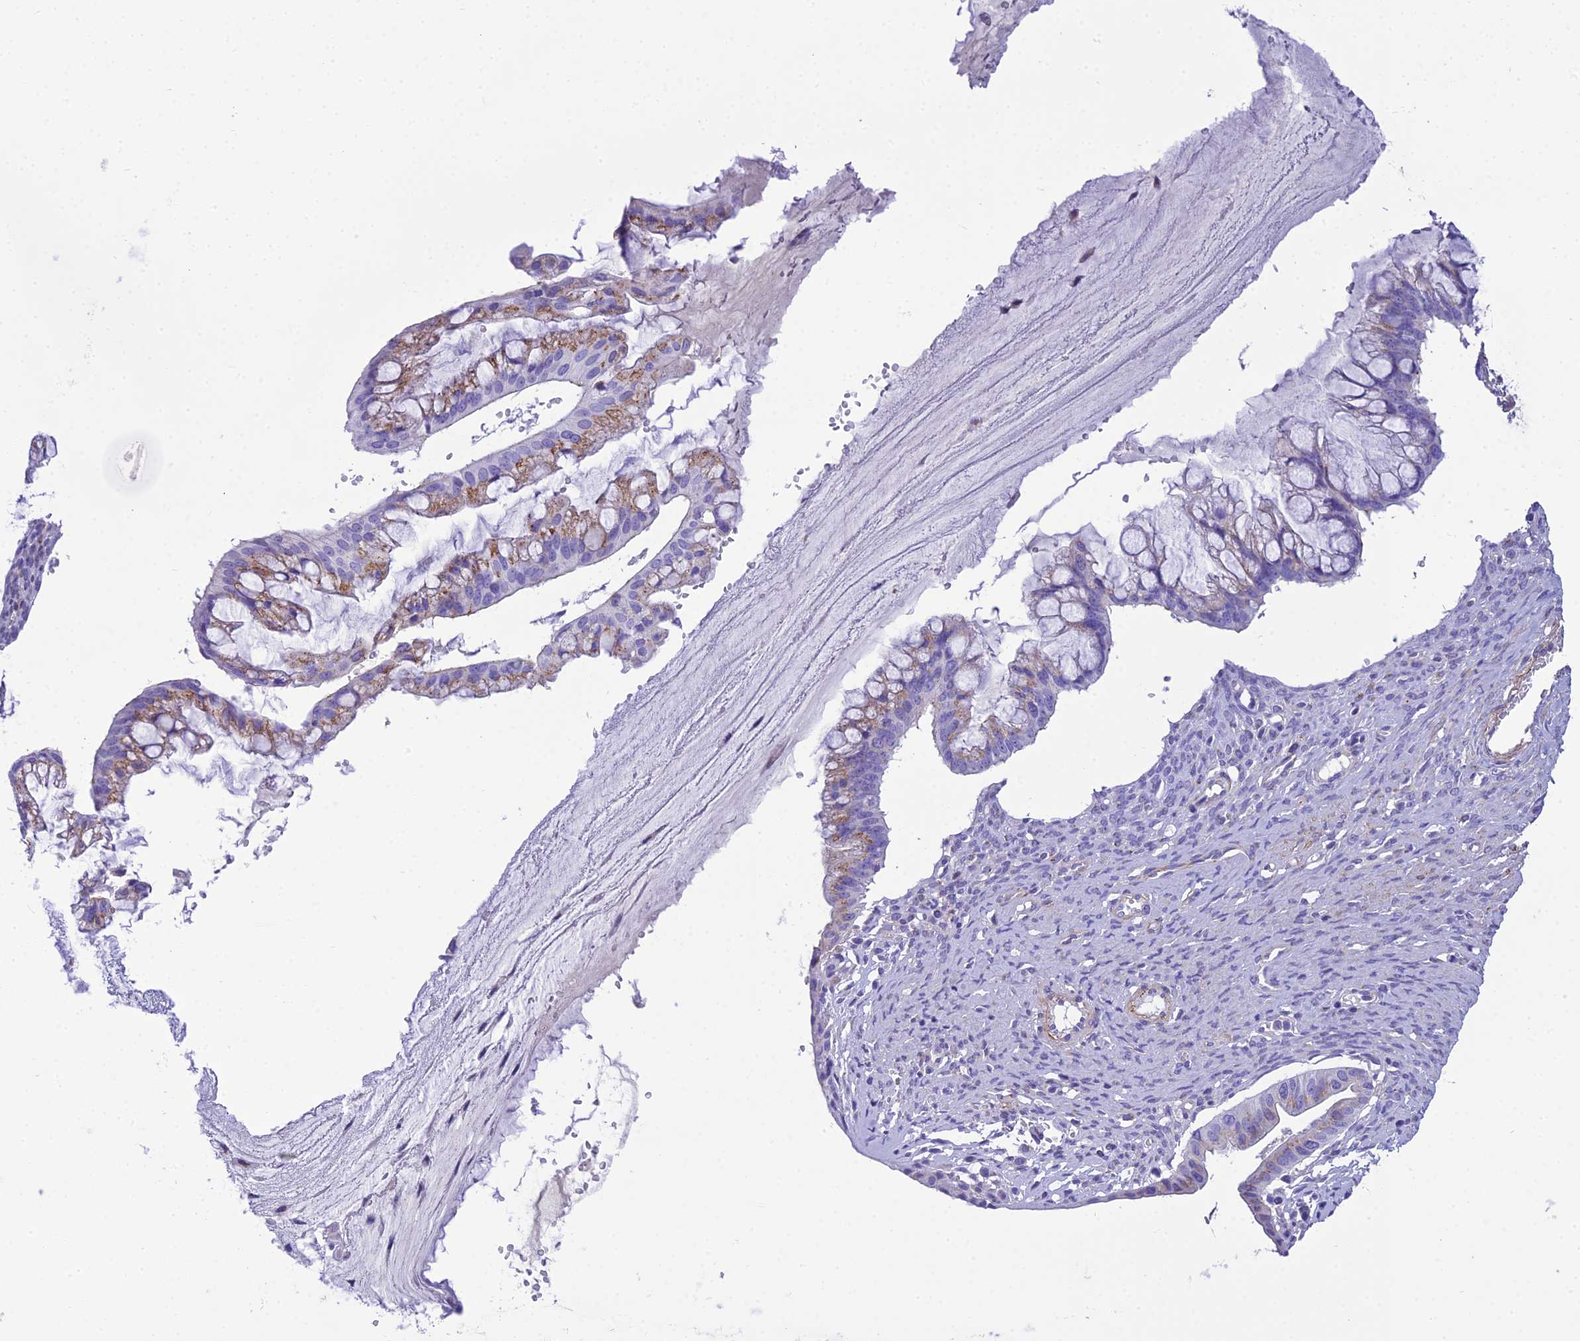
{"staining": {"intensity": "moderate", "quantity": "25%-75%", "location": "cytoplasmic/membranous"}, "tissue": "ovarian cancer", "cell_type": "Tumor cells", "image_type": "cancer", "snomed": [{"axis": "morphology", "description": "Cystadenocarcinoma, mucinous, NOS"}, {"axis": "topography", "description": "Ovary"}], "caption": "Protein staining of ovarian cancer tissue reveals moderate cytoplasmic/membranous expression in approximately 25%-75% of tumor cells.", "gene": "GFRA1", "patient": {"sex": "female", "age": 73}}